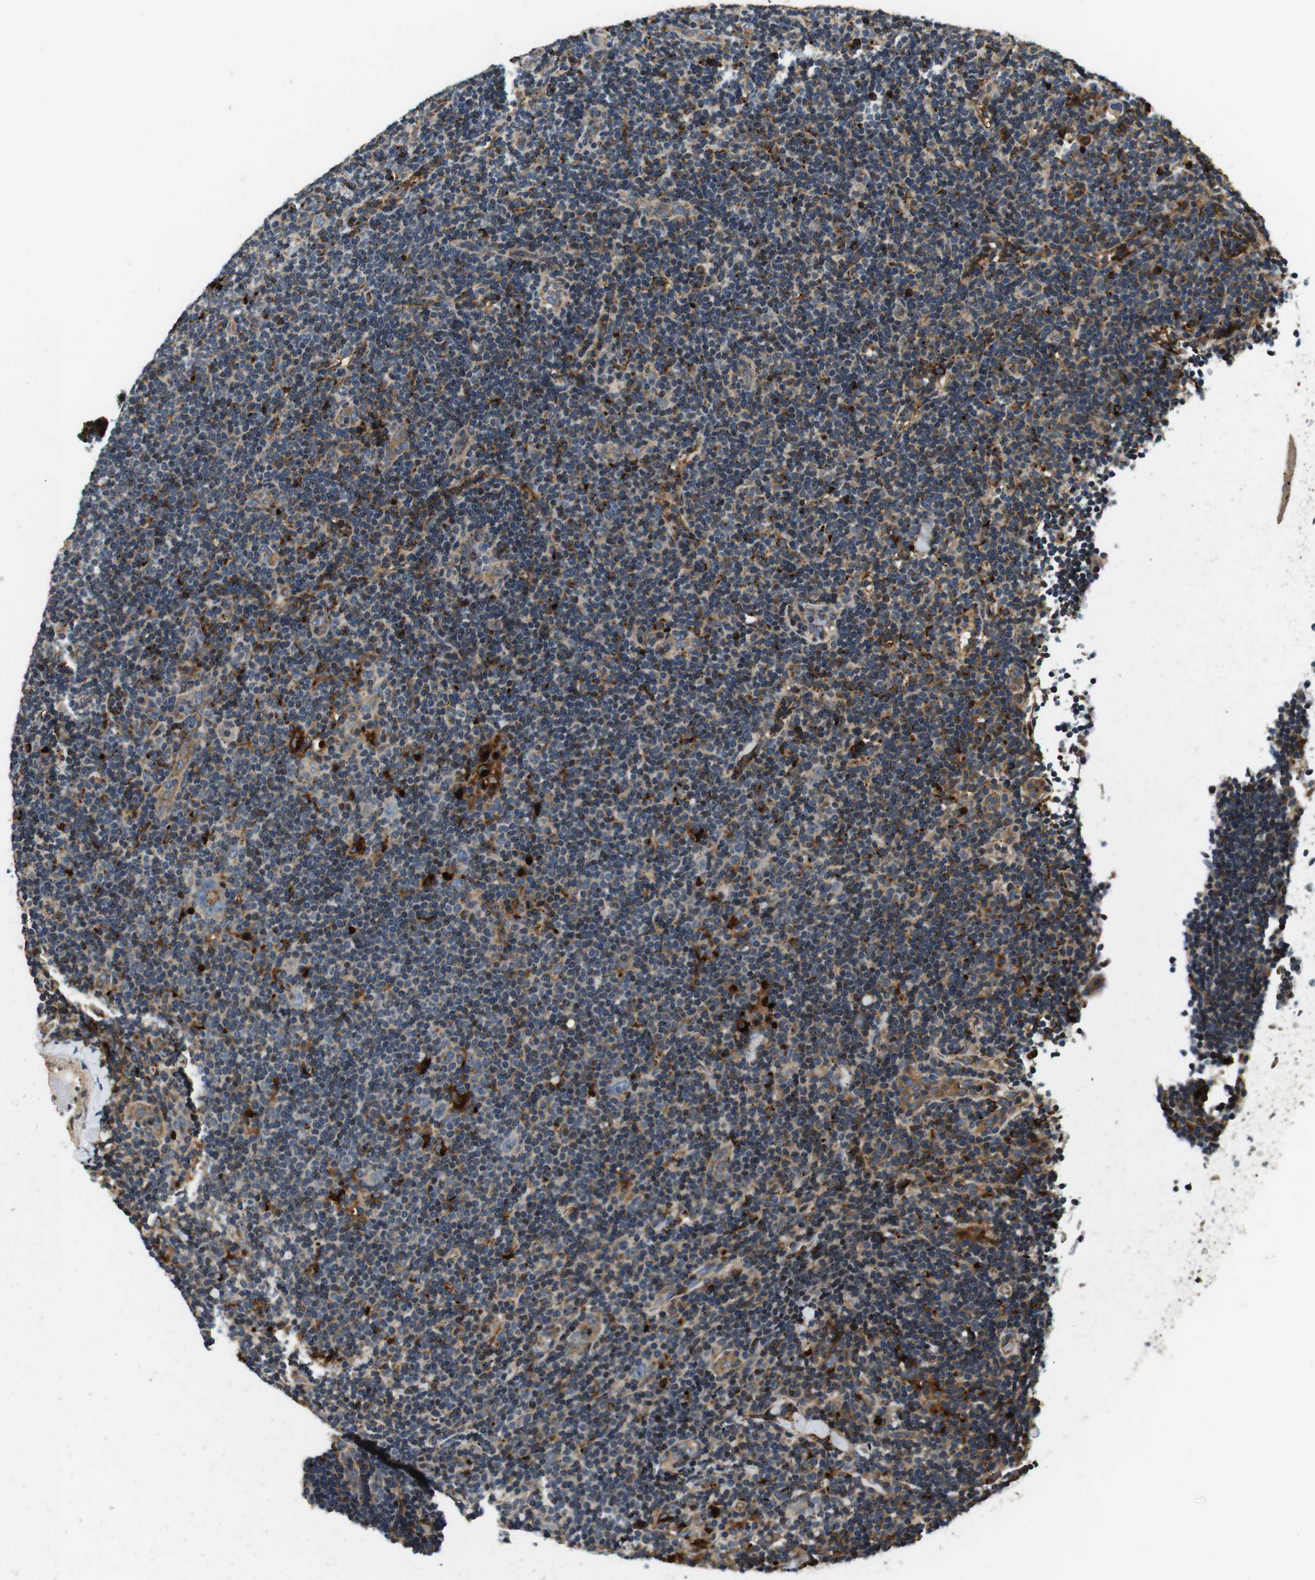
{"staining": {"intensity": "moderate", "quantity": "25%-75%", "location": "cytoplasmic/membranous"}, "tissue": "lymphoma", "cell_type": "Tumor cells", "image_type": "cancer", "snomed": [{"axis": "morphology", "description": "Hodgkin's disease, NOS"}, {"axis": "topography", "description": "Lymph node"}], "caption": "This histopathology image exhibits IHC staining of Hodgkin's disease, with medium moderate cytoplasmic/membranous expression in about 25%-75% of tumor cells.", "gene": "TXNRD1", "patient": {"sex": "female", "age": 57}}